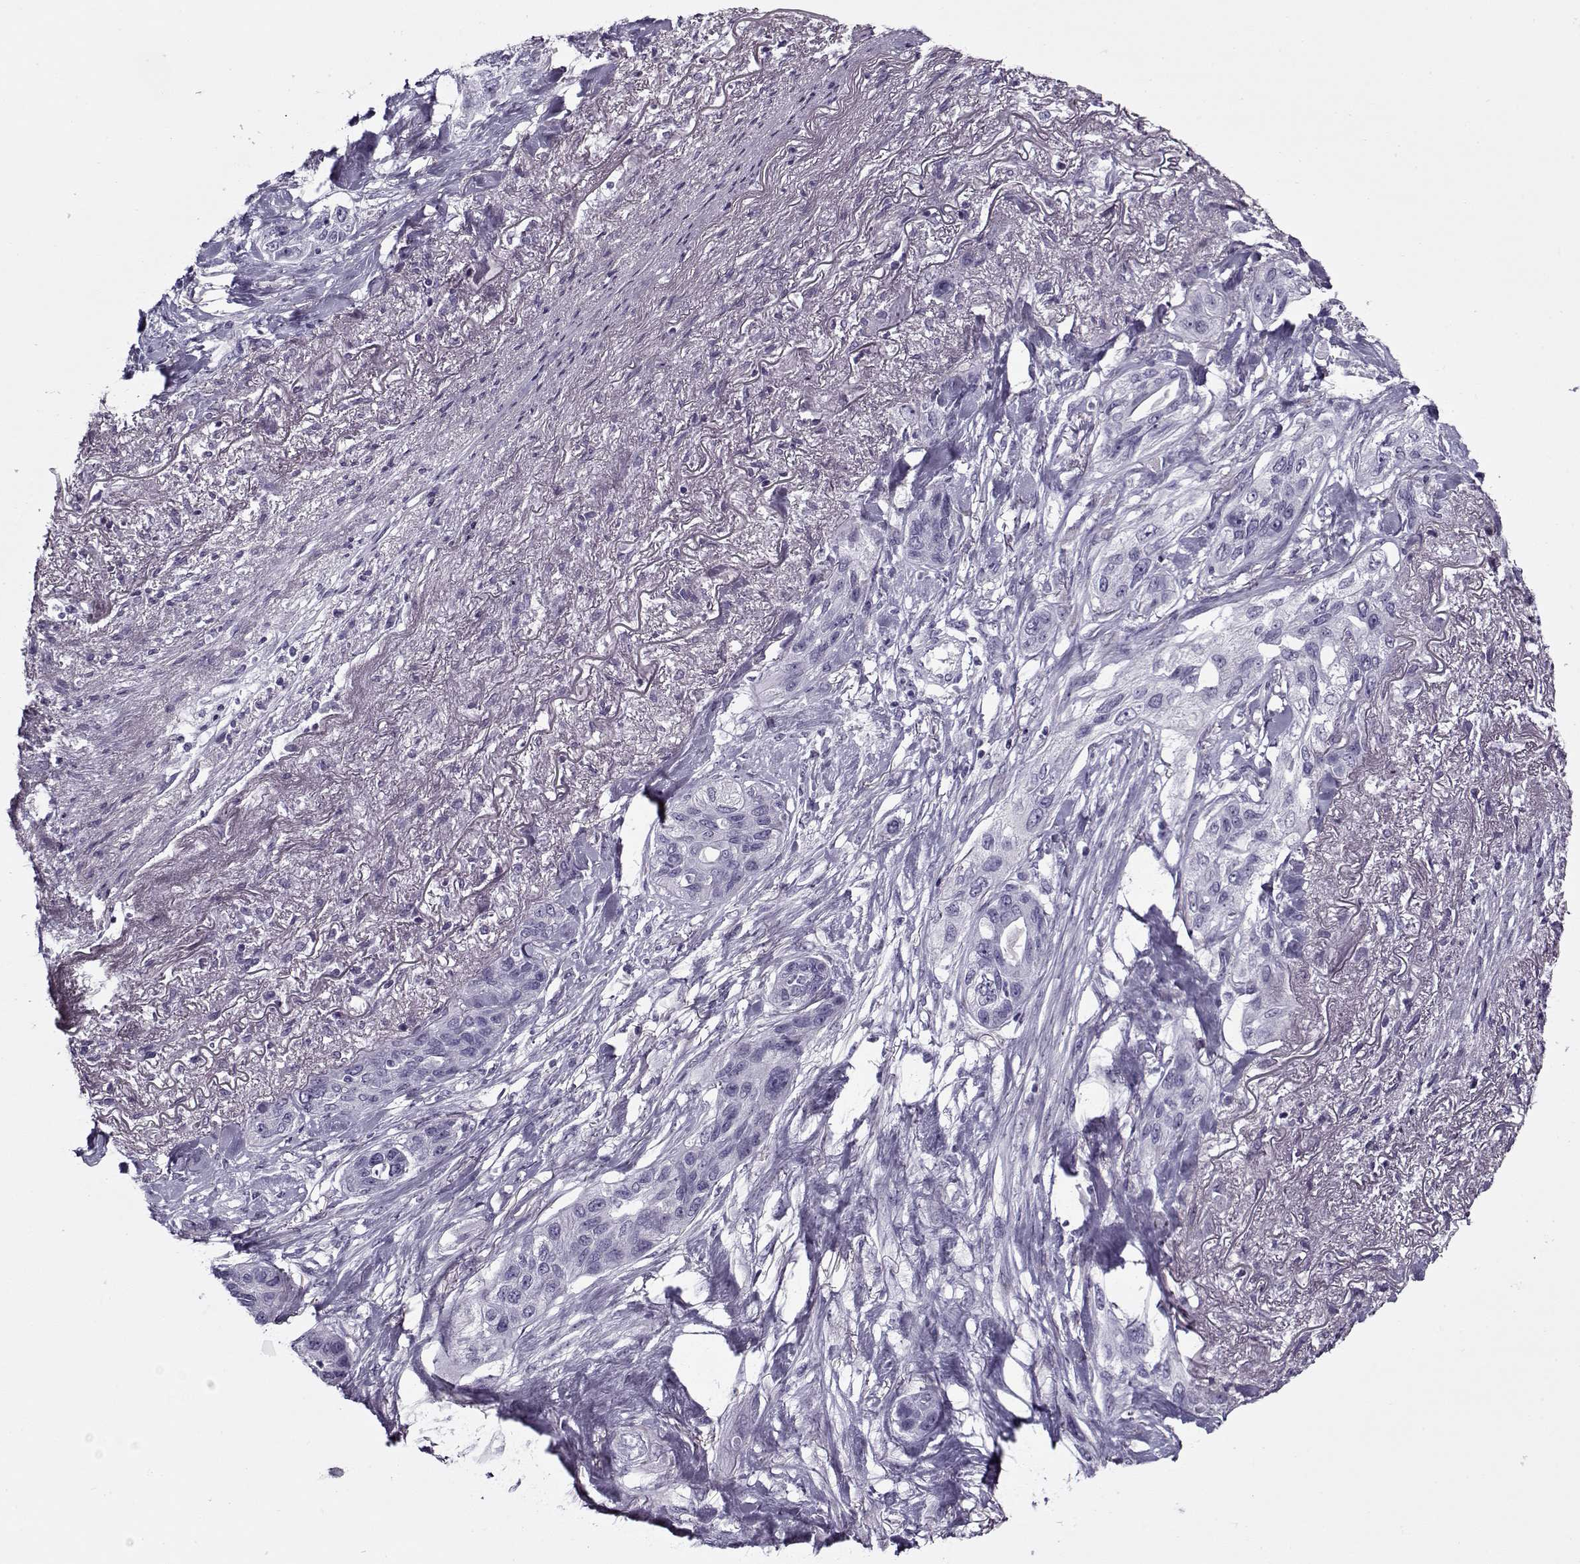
{"staining": {"intensity": "negative", "quantity": "none", "location": "none"}, "tissue": "lung cancer", "cell_type": "Tumor cells", "image_type": "cancer", "snomed": [{"axis": "morphology", "description": "Squamous cell carcinoma, NOS"}, {"axis": "topography", "description": "Lung"}], "caption": "An image of lung cancer (squamous cell carcinoma) stained for a protein displays no brown staining in tumor cells. The staining was performed using DAB to visualize the protein expression in brown, while the nuclei were stained in blue with hematoxylin (Magnification: 20x).", "gene": "GAGE2A", "patient": {"sex": "female", "age": 70}}